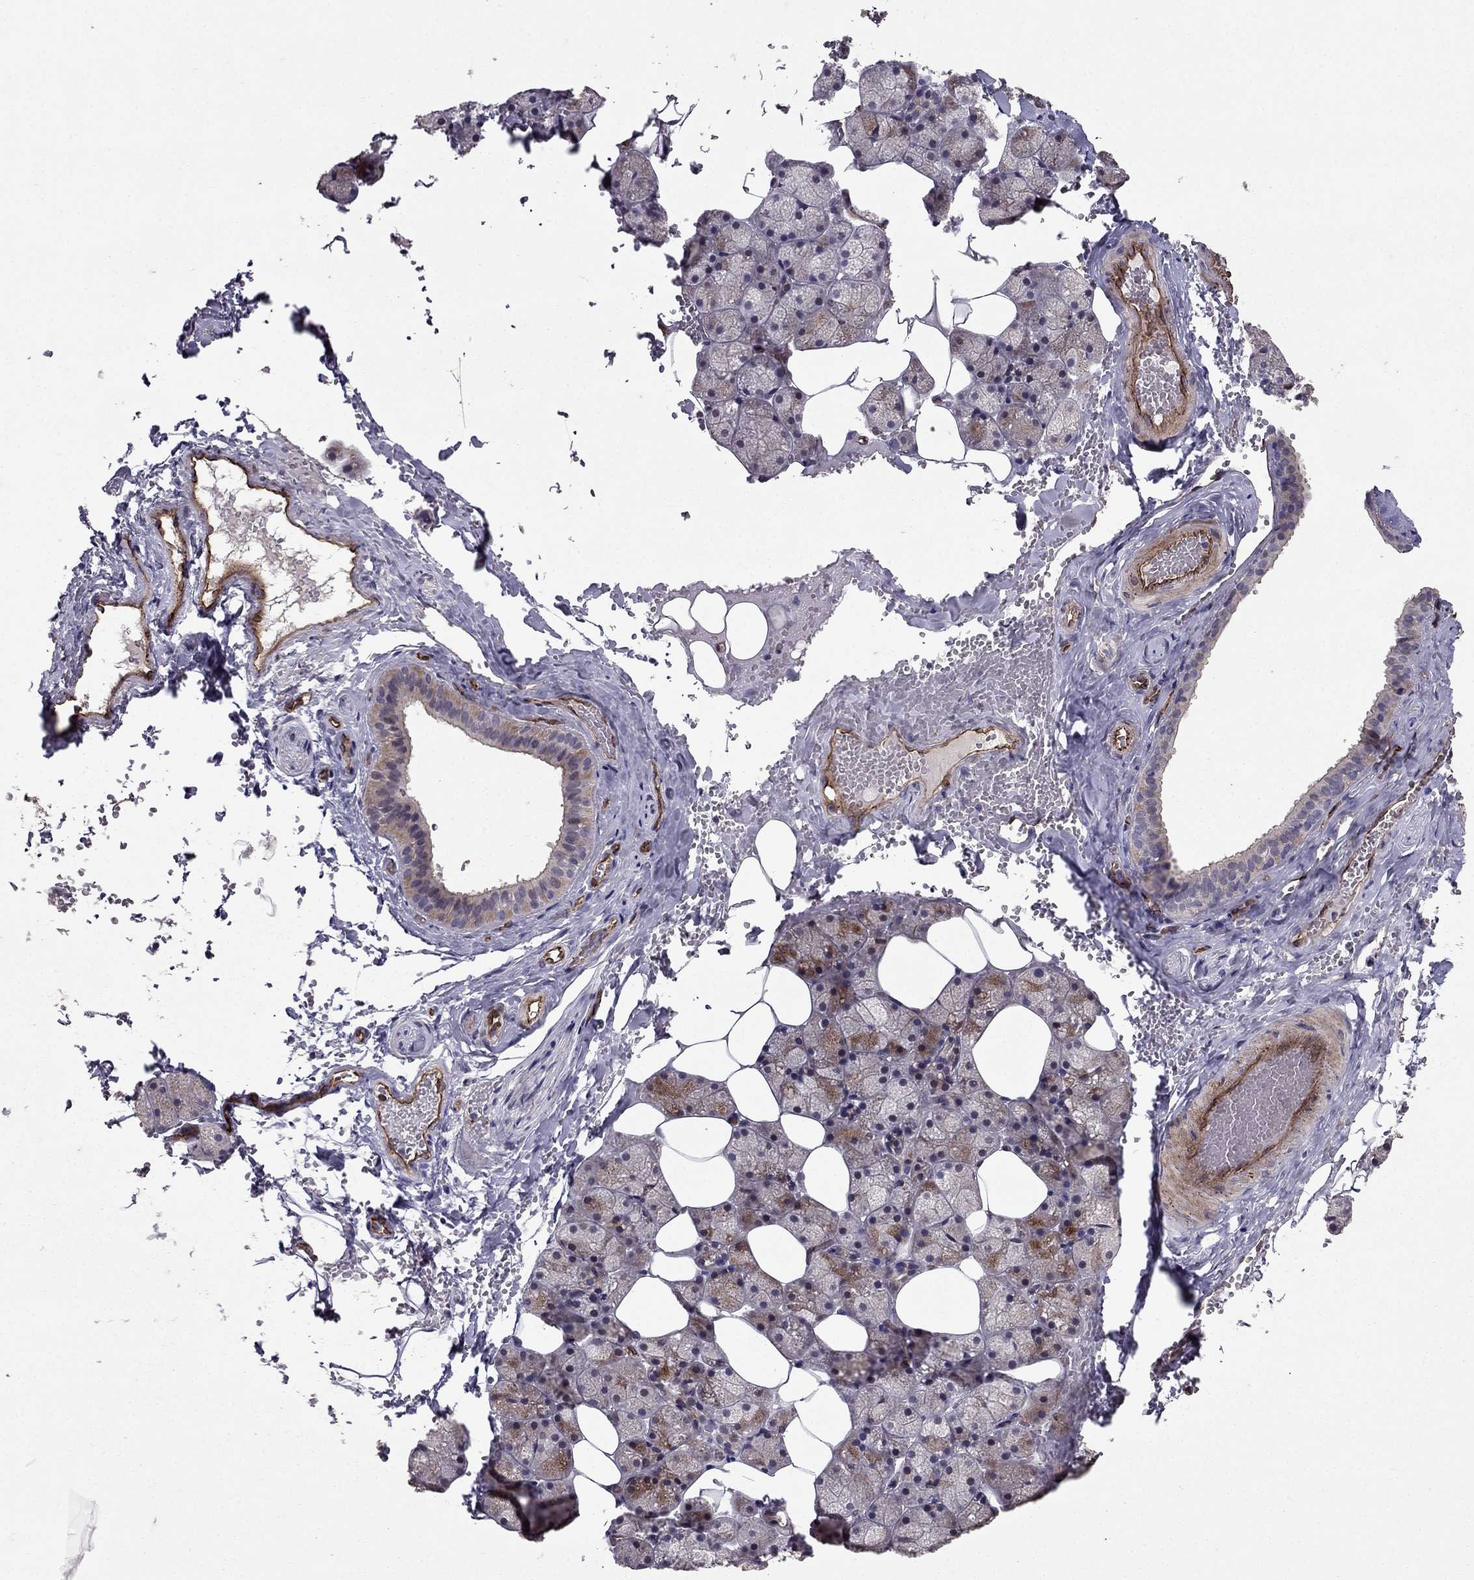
{"staining": {"intensity": "moderate", "quantity": "<25%", "location": "cytoplasmic/membranous"}, "tissue": "salivary gland", "cell_type": "Glandular cells", "image_type": "normal", "snomed": [{"axis": "morphology", "description": "Normal tissue, NOS"}, {"axis": "topography", "description": "Salivary gland"}], "caption": "IHC of benign human salivary gland displays low levels of moderate cytoplasmic/membranous positivity in about <25% of glandular cells. (DAB (3,3'-diaminobenzidine) IHC, brown staining for protein, blue staining for nuclei).", "gene": "RASIP1", "patient": {"sex": "male", "age": 38}}